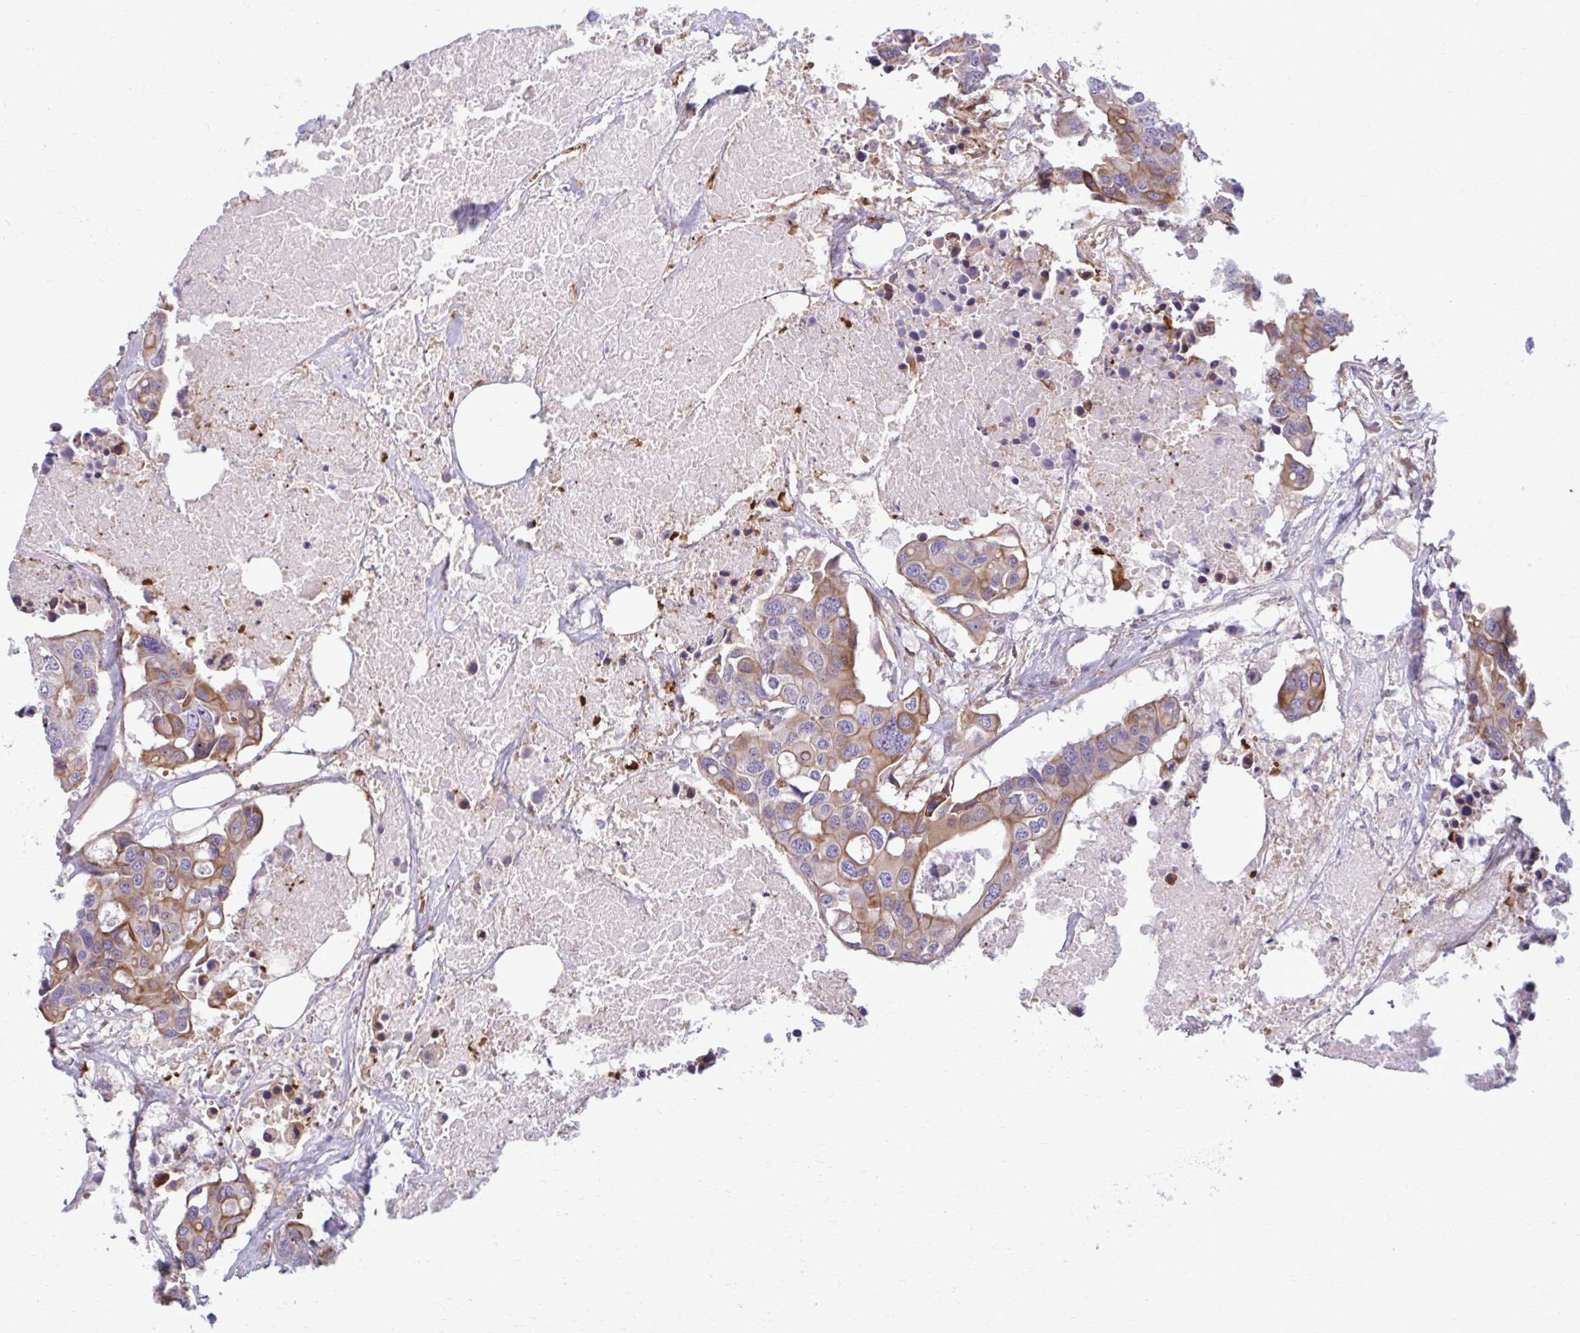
{"staining": {"intensity": "moderate", "quantity": ">75%", "location": "cytoplasmic/membranous"}, "tissue": "colorectal cancer", "cell_type": "Tumor cells", "image_type": "cancer", "snomed": [{"axis": "morphology", "description": "Adenocarcinoma, NOS"}, {"axis": "topography", "description": "Colon"}], "caption": "Immunohistochemistry (IHC) photomicrograph of neoplastic tissue: colorectal cancer (adenocarcinoma) stained using immunohistochemistry (IHC) displays medium levels of moderate protein expression localized specifically in the cytoplasmic/membranous of tumor cells, appearing as a cytoplasmic/membranous brown color.", "gene": "FAP", "patient": {"sex": "male", "age": 77}}